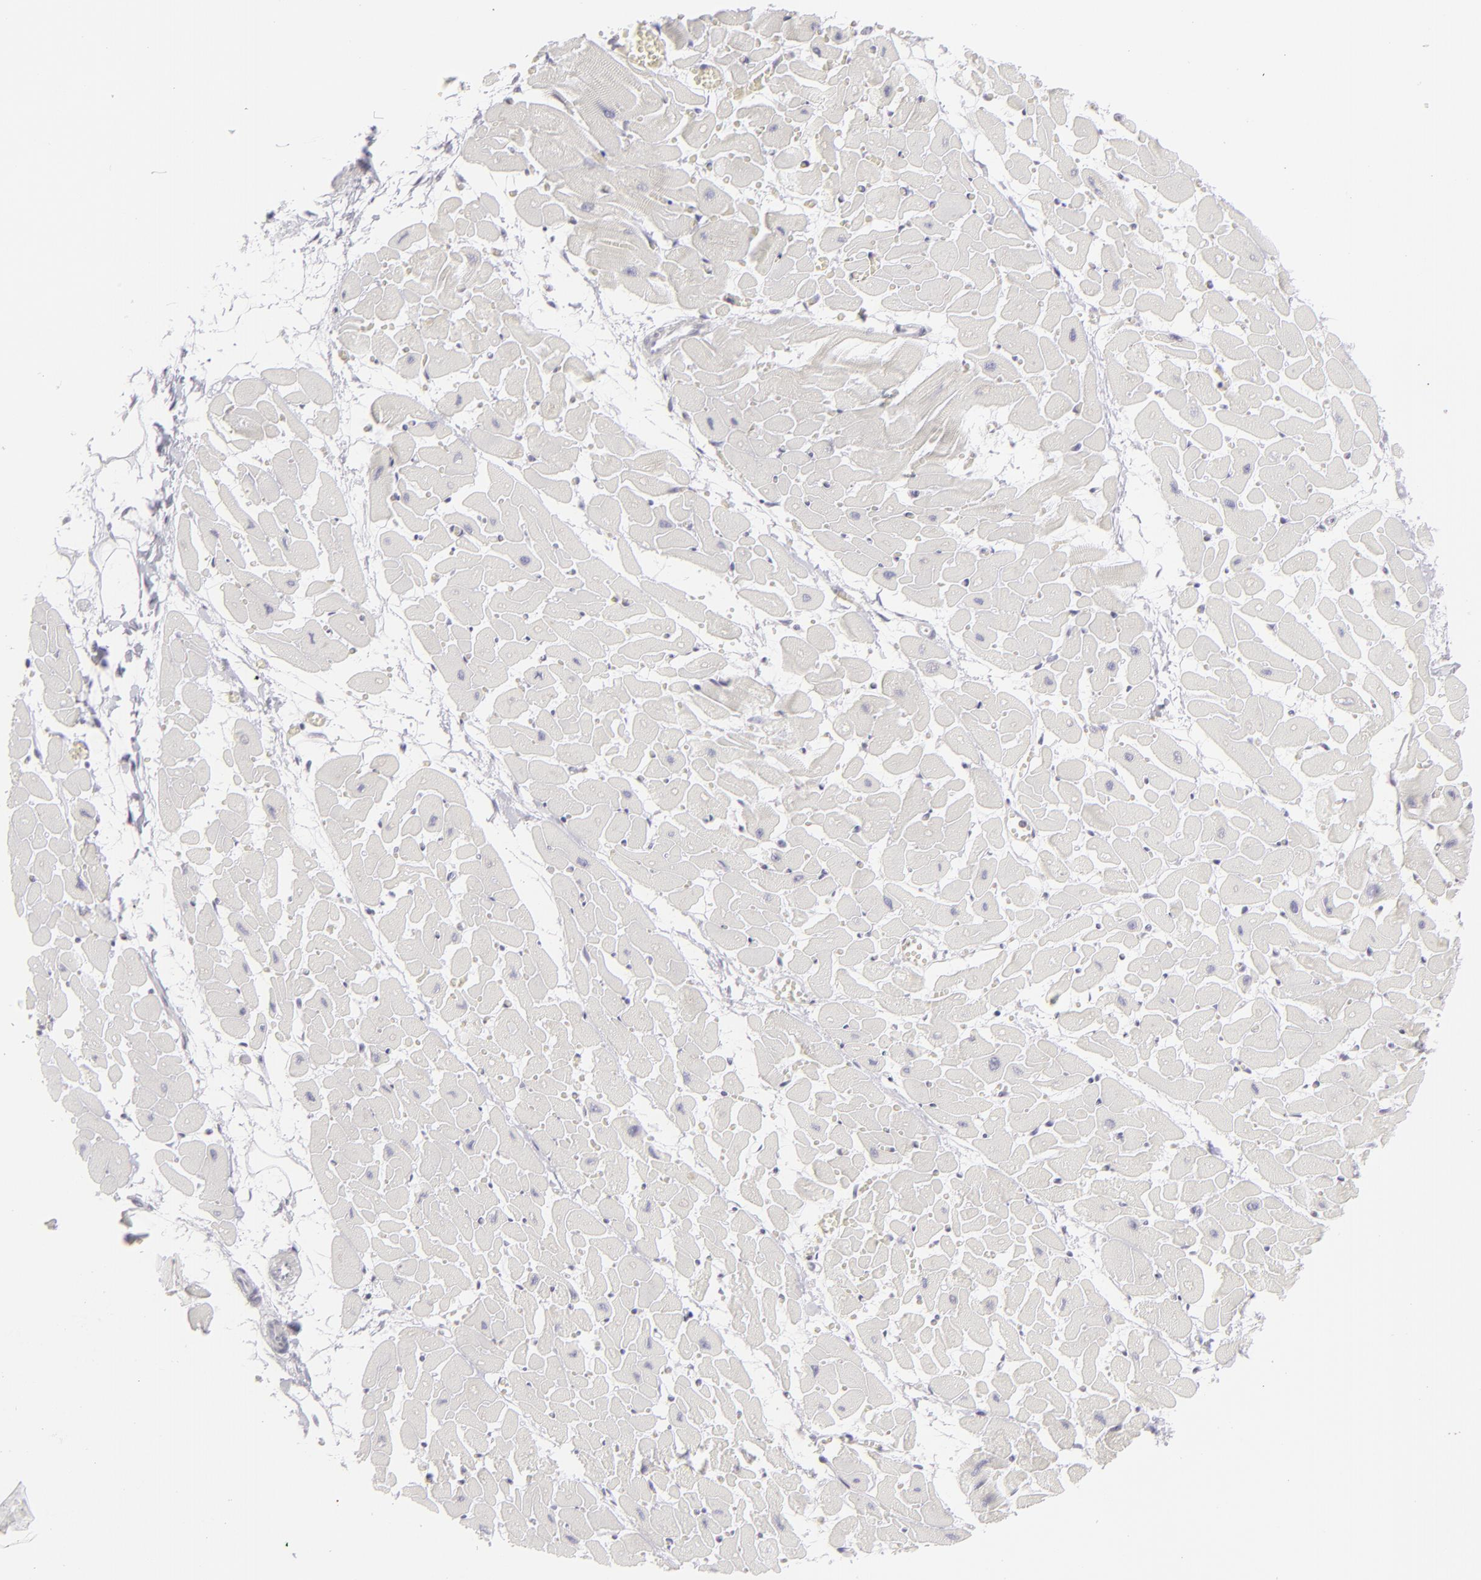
{"staining": {"intensity": "negative", "quantity": "none", "location": "none"}, "tissue": "heart muscle", "cell_type": "Cardiomyocytes", "image_type": "normal", "snomed": [{"axis": "morphology", "description": "Normal tissue, NOS"}, {"axis": "topography", "description": "Heart"}], "caption": "IHC of normal human heart muscle exhibits no staining in cardiomyocytes. The staining was performed using DAB to visualize the protein expression in brown, while the nuclei were stained in blue with hematoxylin (Magnification: 20x).", "gene": "CD7", "patient": {"sex": "female", "age": 19}}